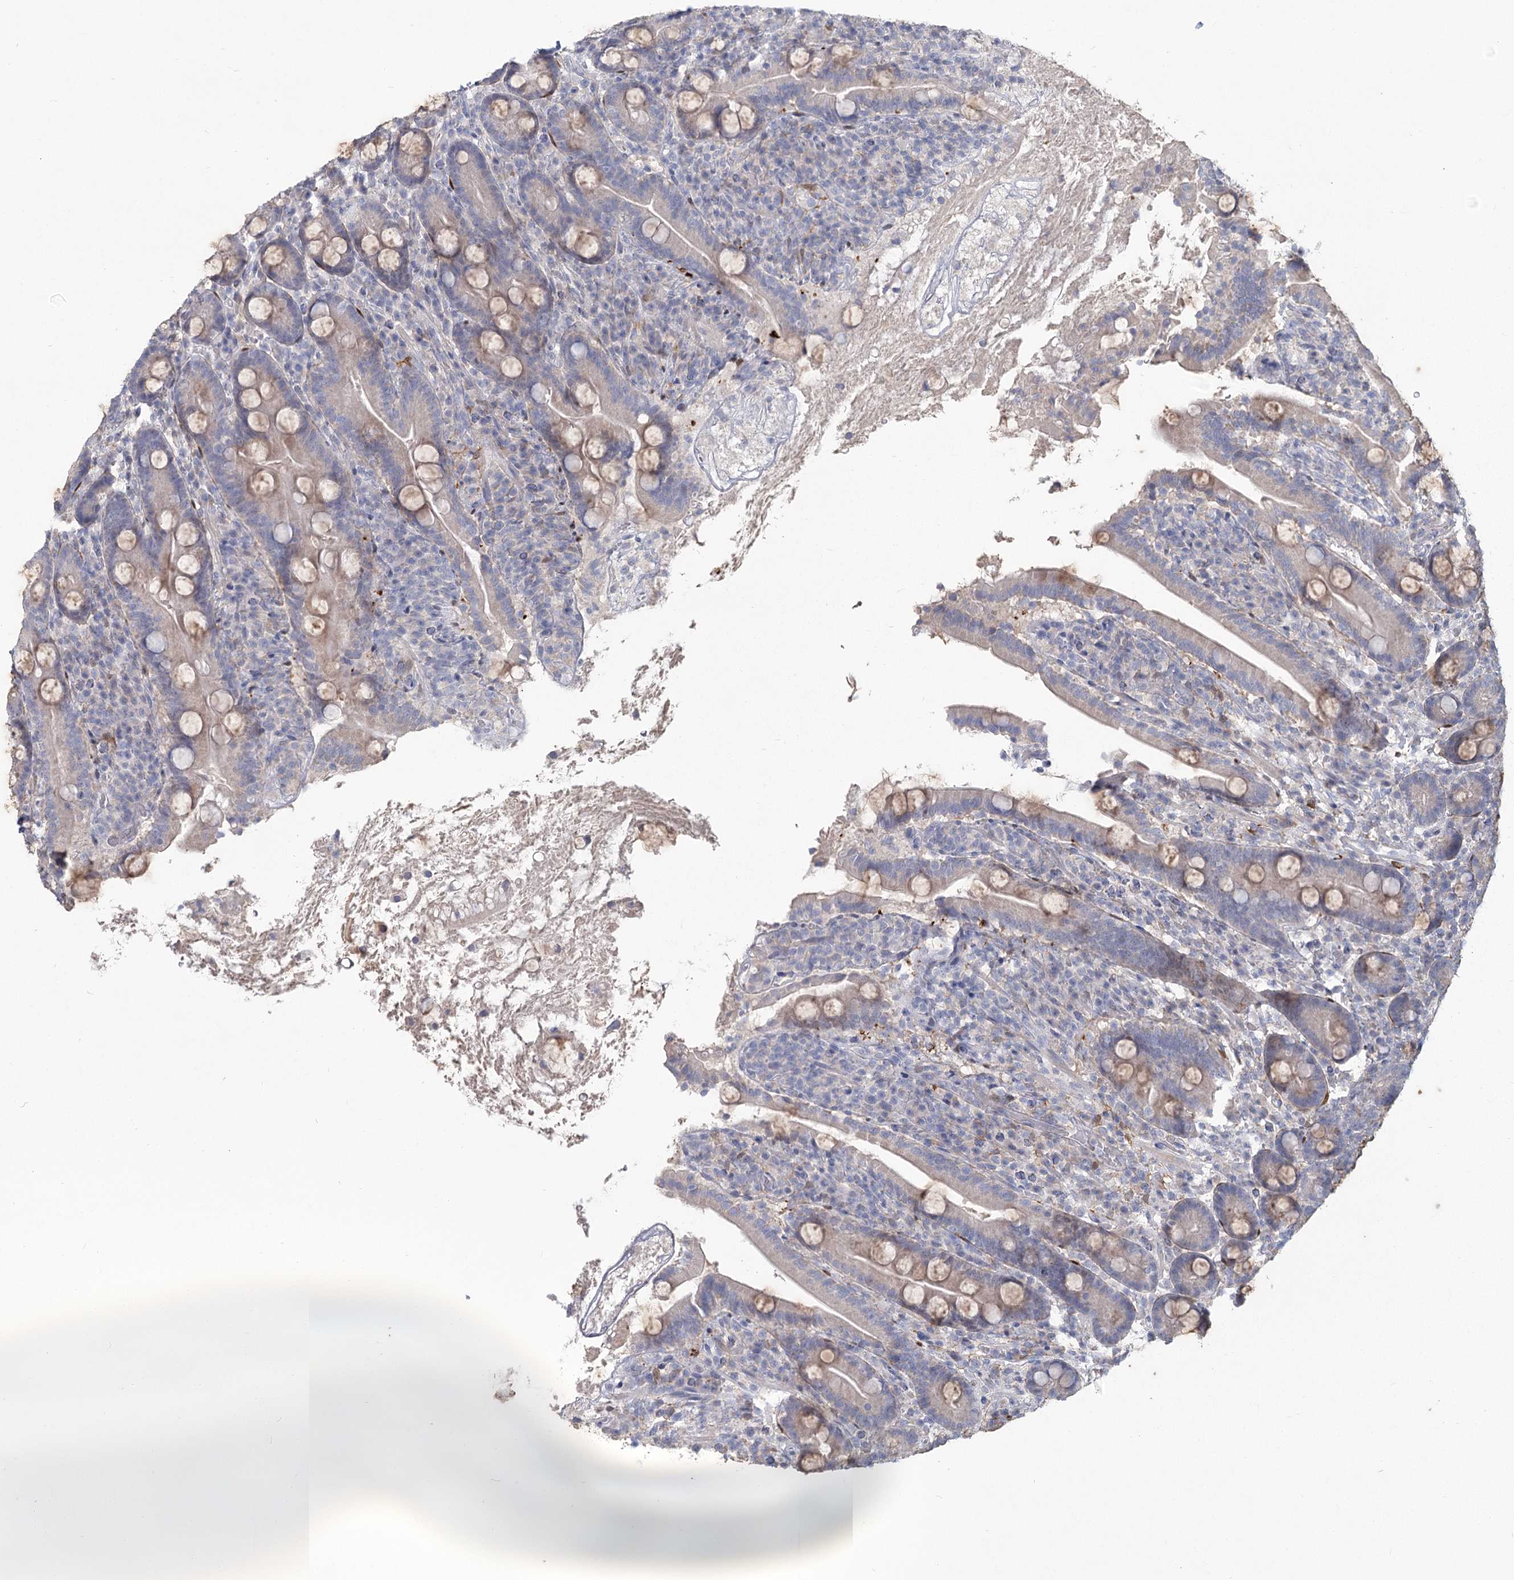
{"staining": {"intensity": "weak", "quantity": "25%-75%", "location": "cytoplasmic/membranous"}, "tissue": "duodenum", "cell_type": "Glandular cells", "image_type": "normal", "snomed": [{"axis": "morphology", "description": "Normal tissue, NOS"}, {"axis": "topography", "description": "Duodenum"}], "caption": "Protein staining of normal duodenum exhibits weak cytoplasmic/membranous staining in about 25%-75% of glandular cells.", "gene": "CNTLN", "patient": {"sex": "male", "age": 35}}